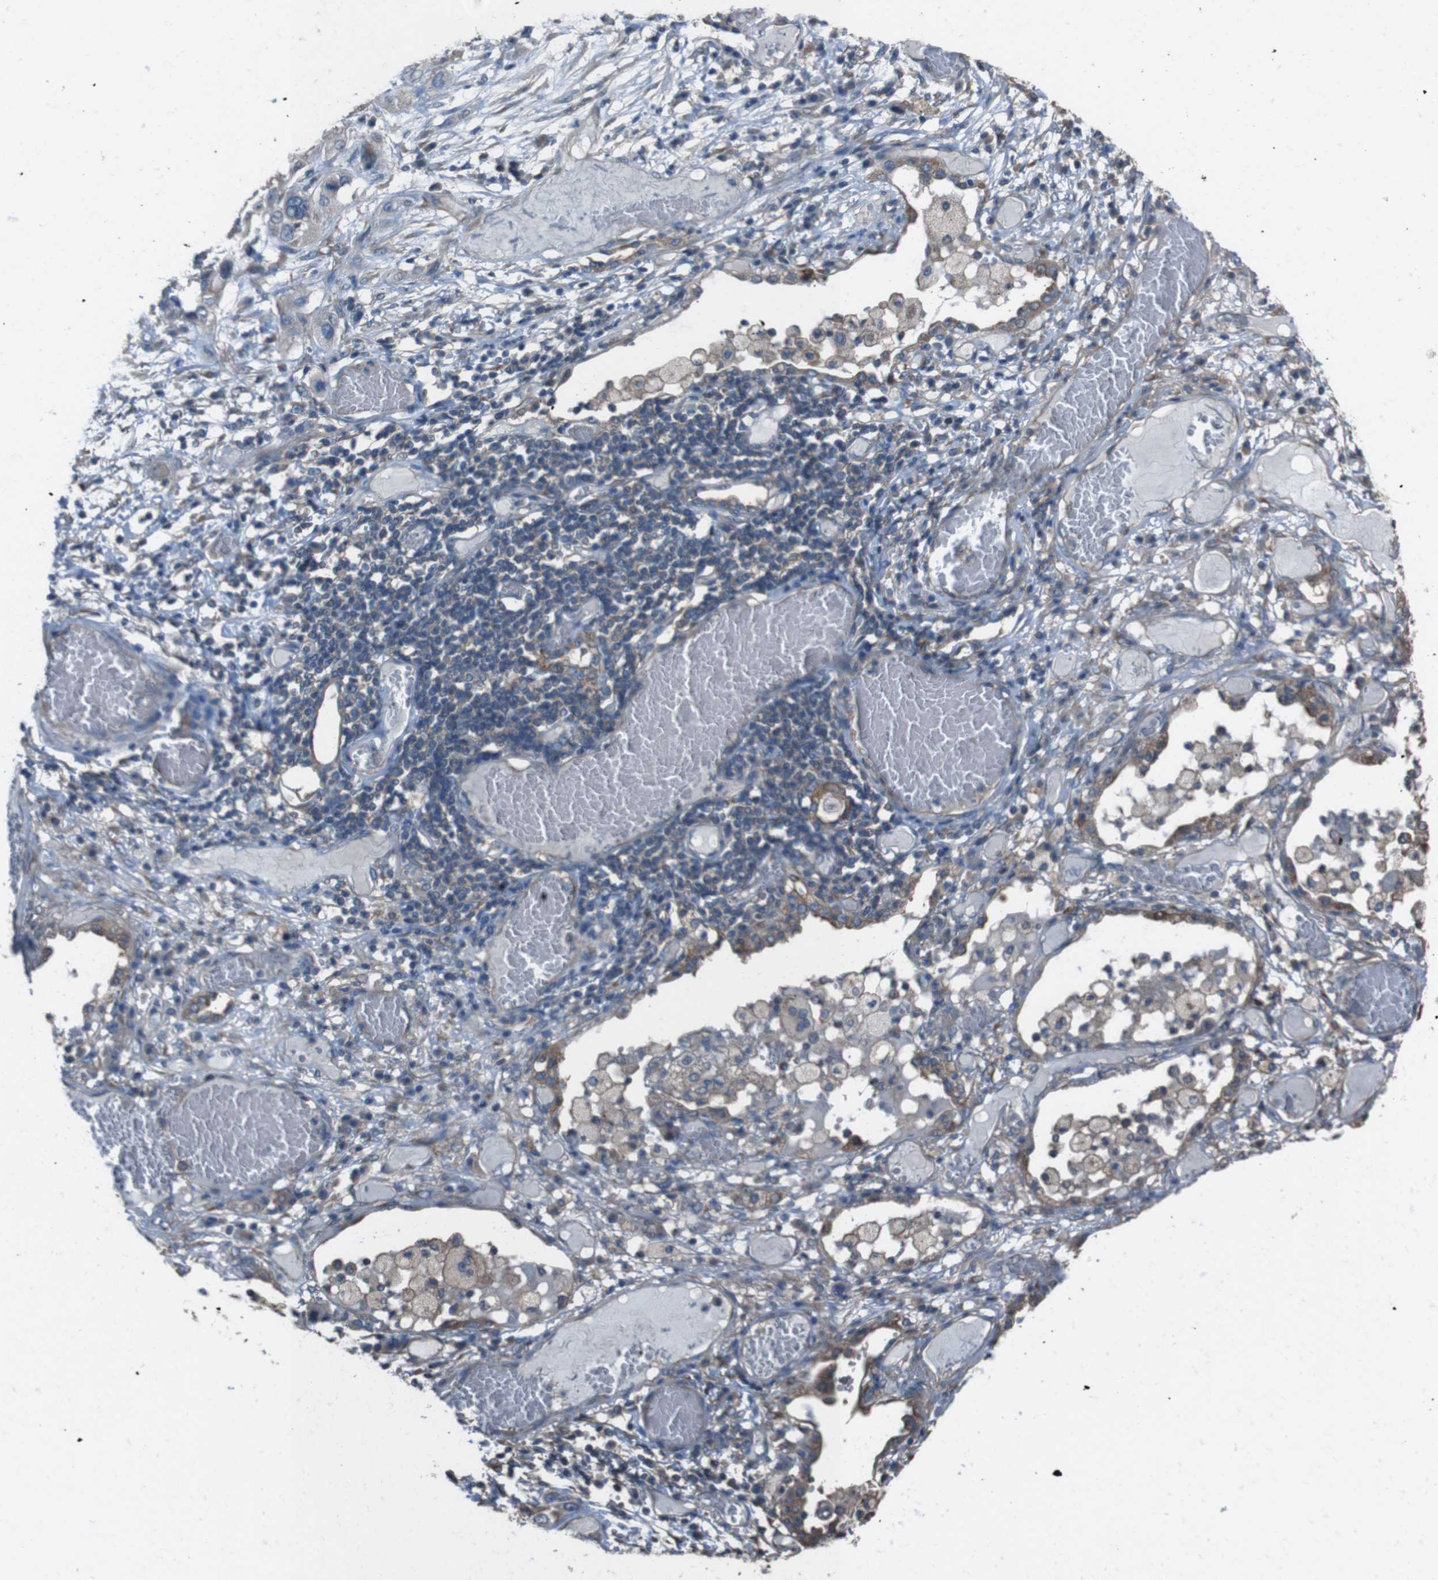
{"staining": {"intensity": "negative", "quantity": "none", "location": "none"}, "tissue": "lung cancer", "cell_type": "Tumor cells", "image_type": "cancer", "snomed": [{"axis": "morphology", "description": "Squamous cell carcinoma, NOS"}, {"axis": "topography", "description": "Lung"}], "caption": "IHC histopathology image of neoplastic tissue: lung squamous cell carcinoma stained with DAB demonstrates no significant protein staining in tumor cells.", "gene": "NAALADL2", "patient": {"sex": "male", "age": 71}}